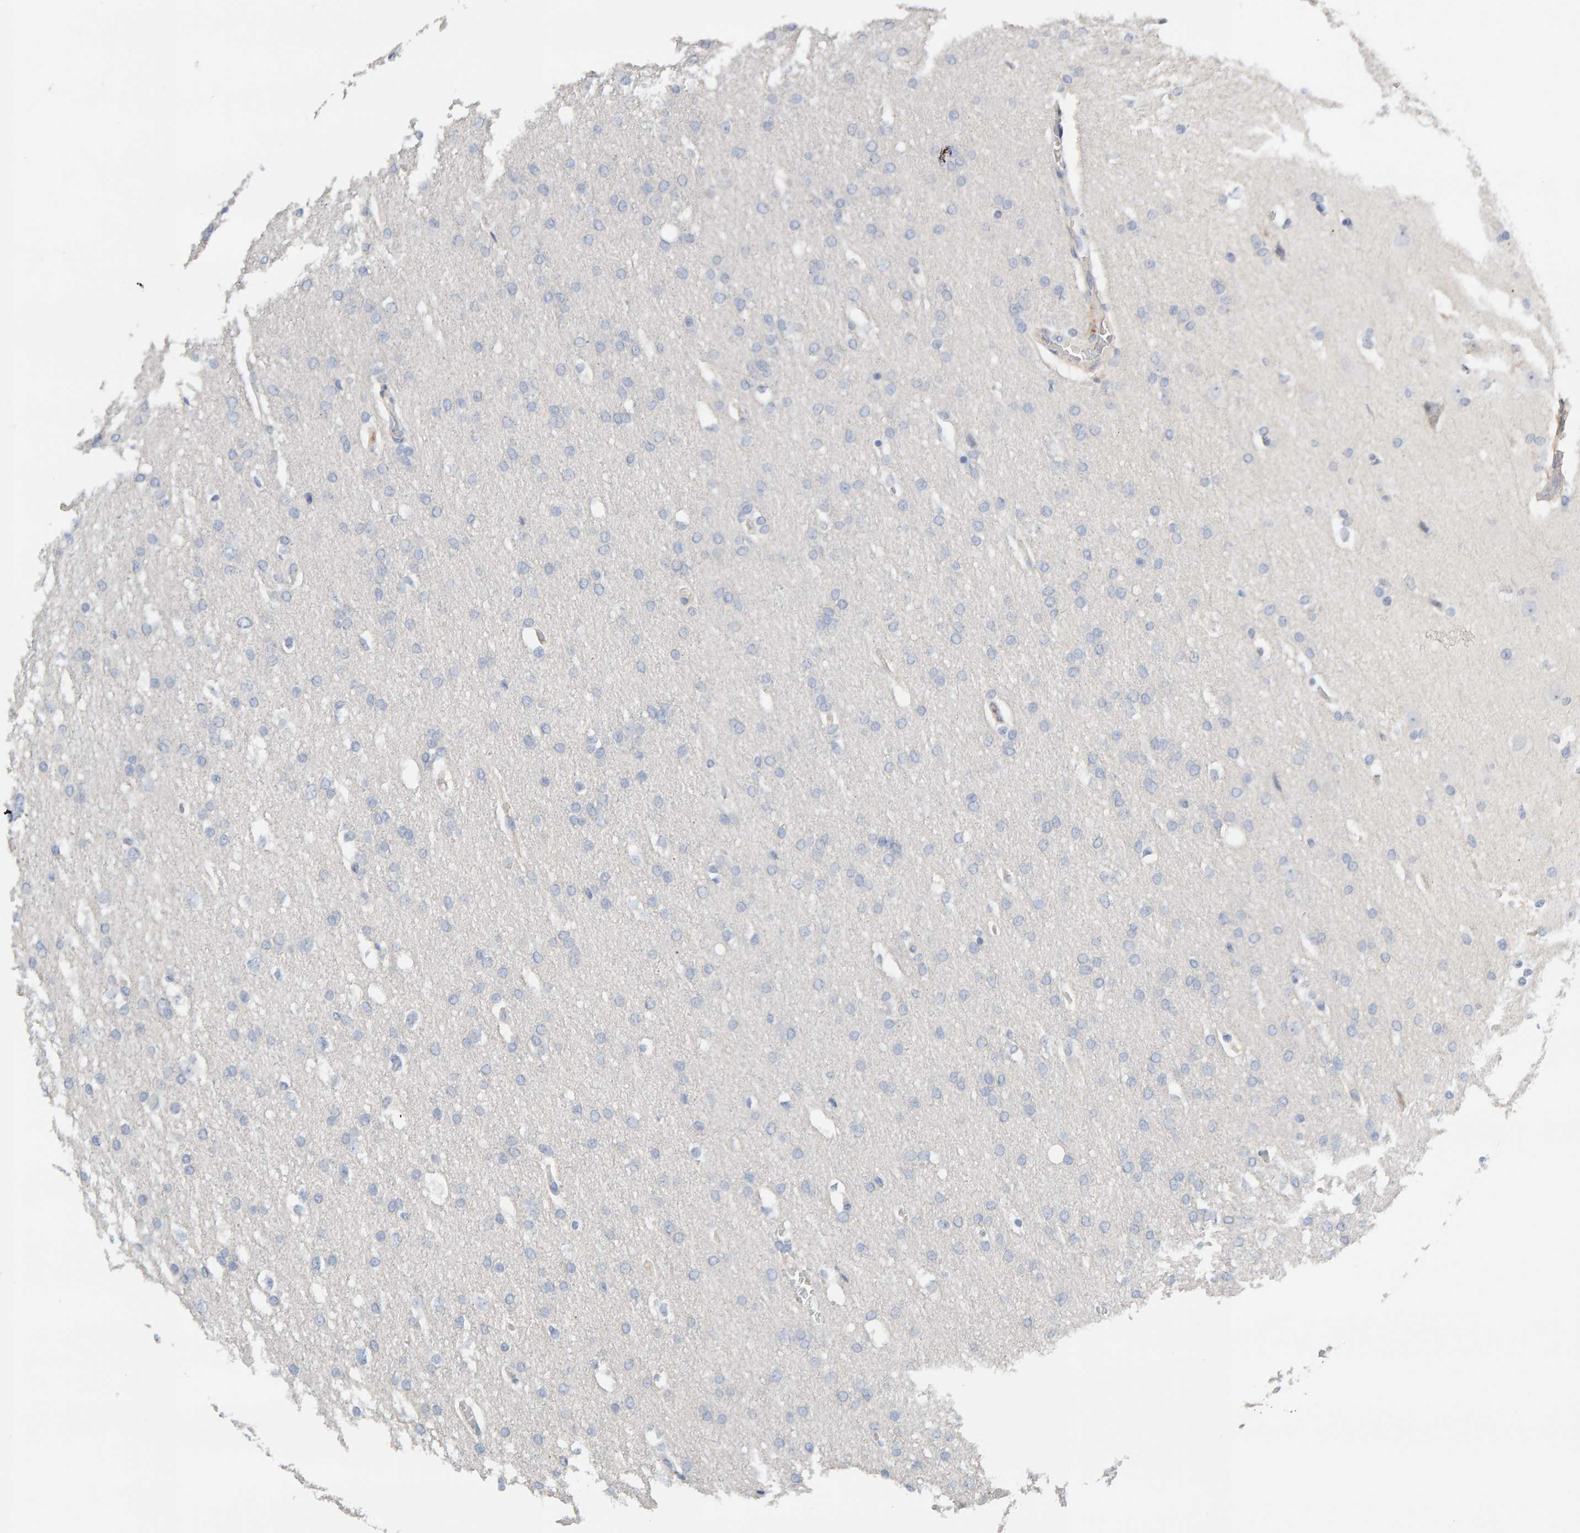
{"staining": {"intensity": "negative", "quantity": "none", "location": "none"}, "tissue": "glioma", "cell_type": "Tumor cells", "image_type": "cancer", "snomed": [{"axis": "morphology", "description": "Glioma, malignant, Low grade"}, {"axis": "topography", "description": "Brain"}], "caption": "High power microscopy photomicrograph of an IHC image of glioma, revealing no significant expression in tumor cells.", "gene": "GFUS", "patient": {"sex": "female", "age": 37}}